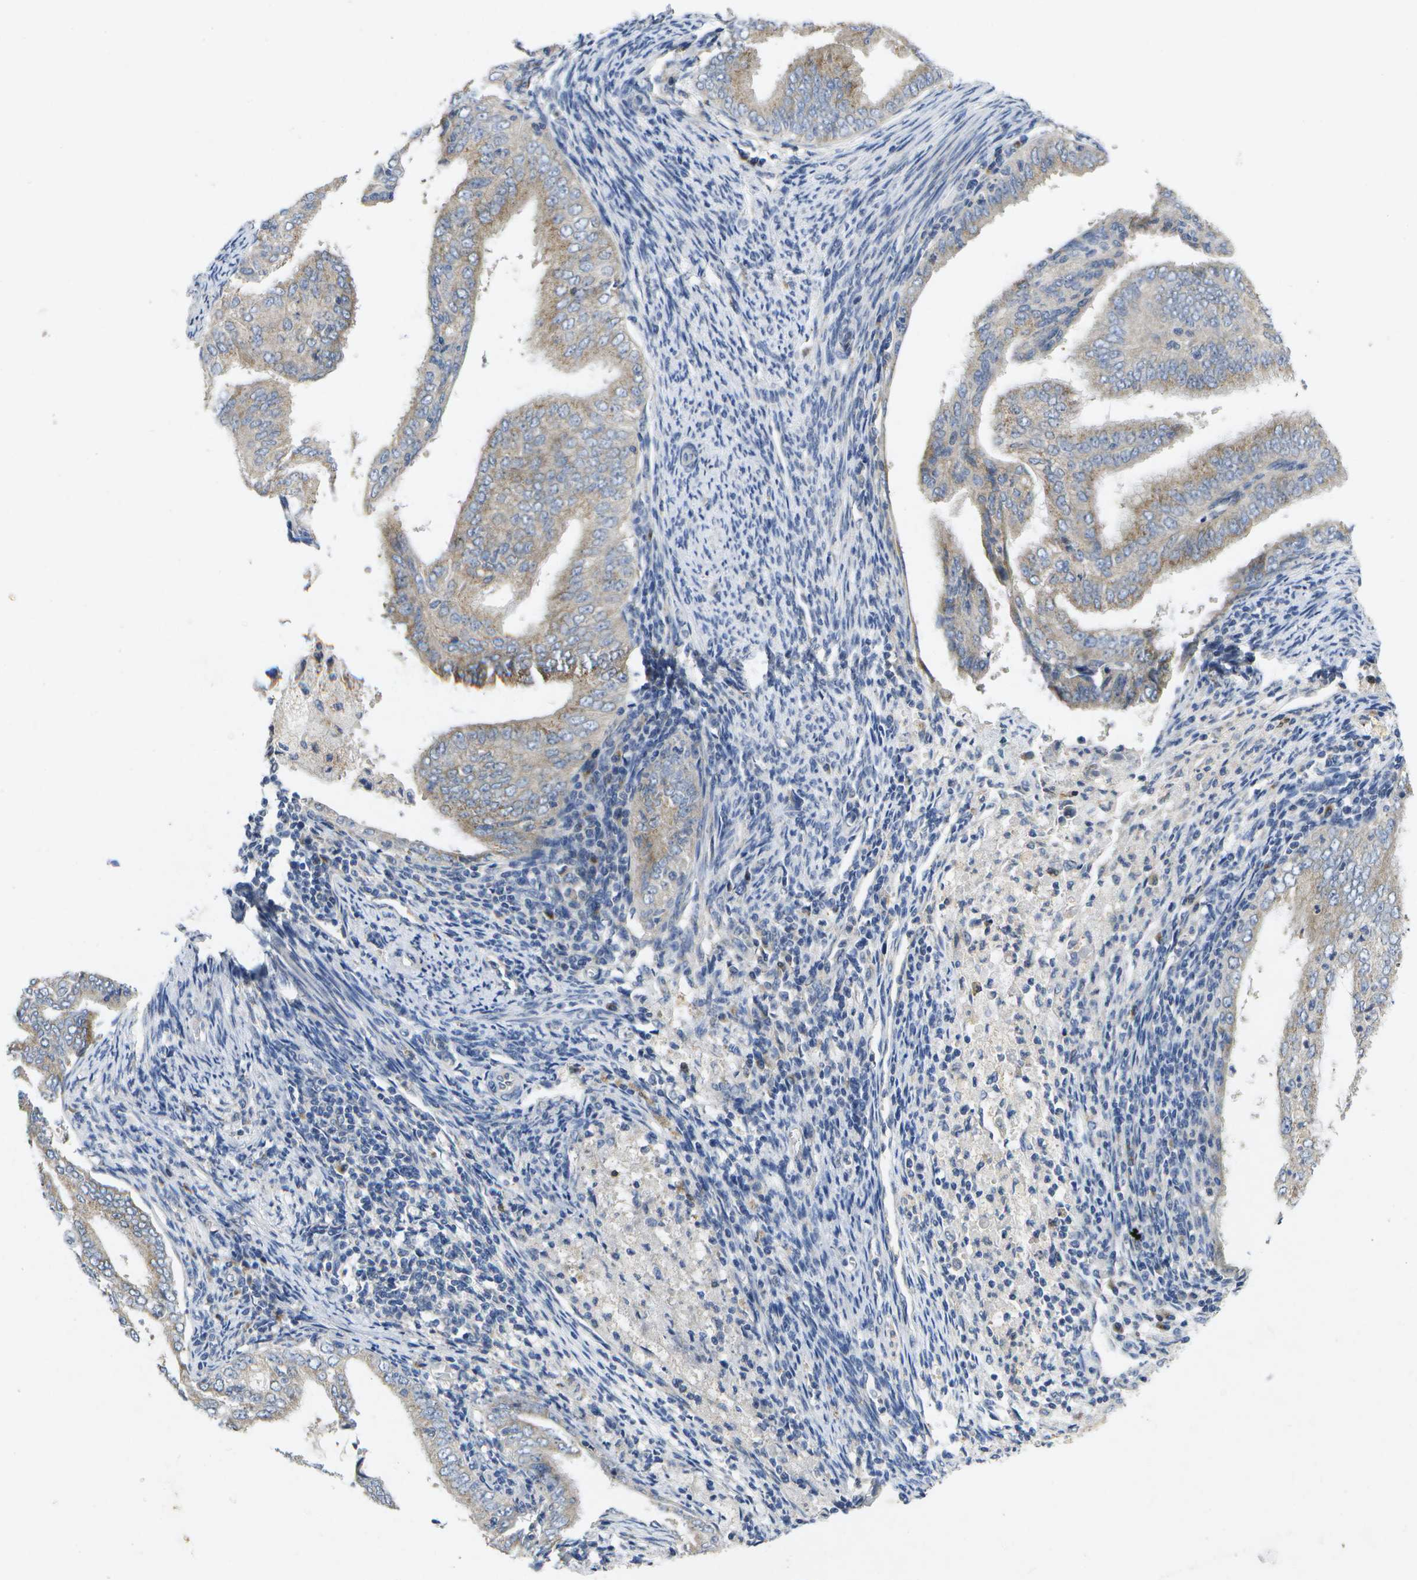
{"staining": {"intensity": "weak", "quantity": ">75%", "location": "cytoplasmic/membranous"}, "tissue": "endometrial cancer", "cell_type": "Tumor cells", "image_type": "cancer", "snomed": [{"axis": "morphology", "description": "Adenocarcinoma, NOS"}, {"axis": "topography", "description": "Endometrium"}], "caption": "Endometrial adenocarcinoma stained with DAB (3,3'-diaminobenzidine) IHC reveals low levels of weak cytoplasmic/membranous positivity in about >75% of tumor cells.", "gene": "KDELR1", "patient": {"sex": "female", "age": 58}}